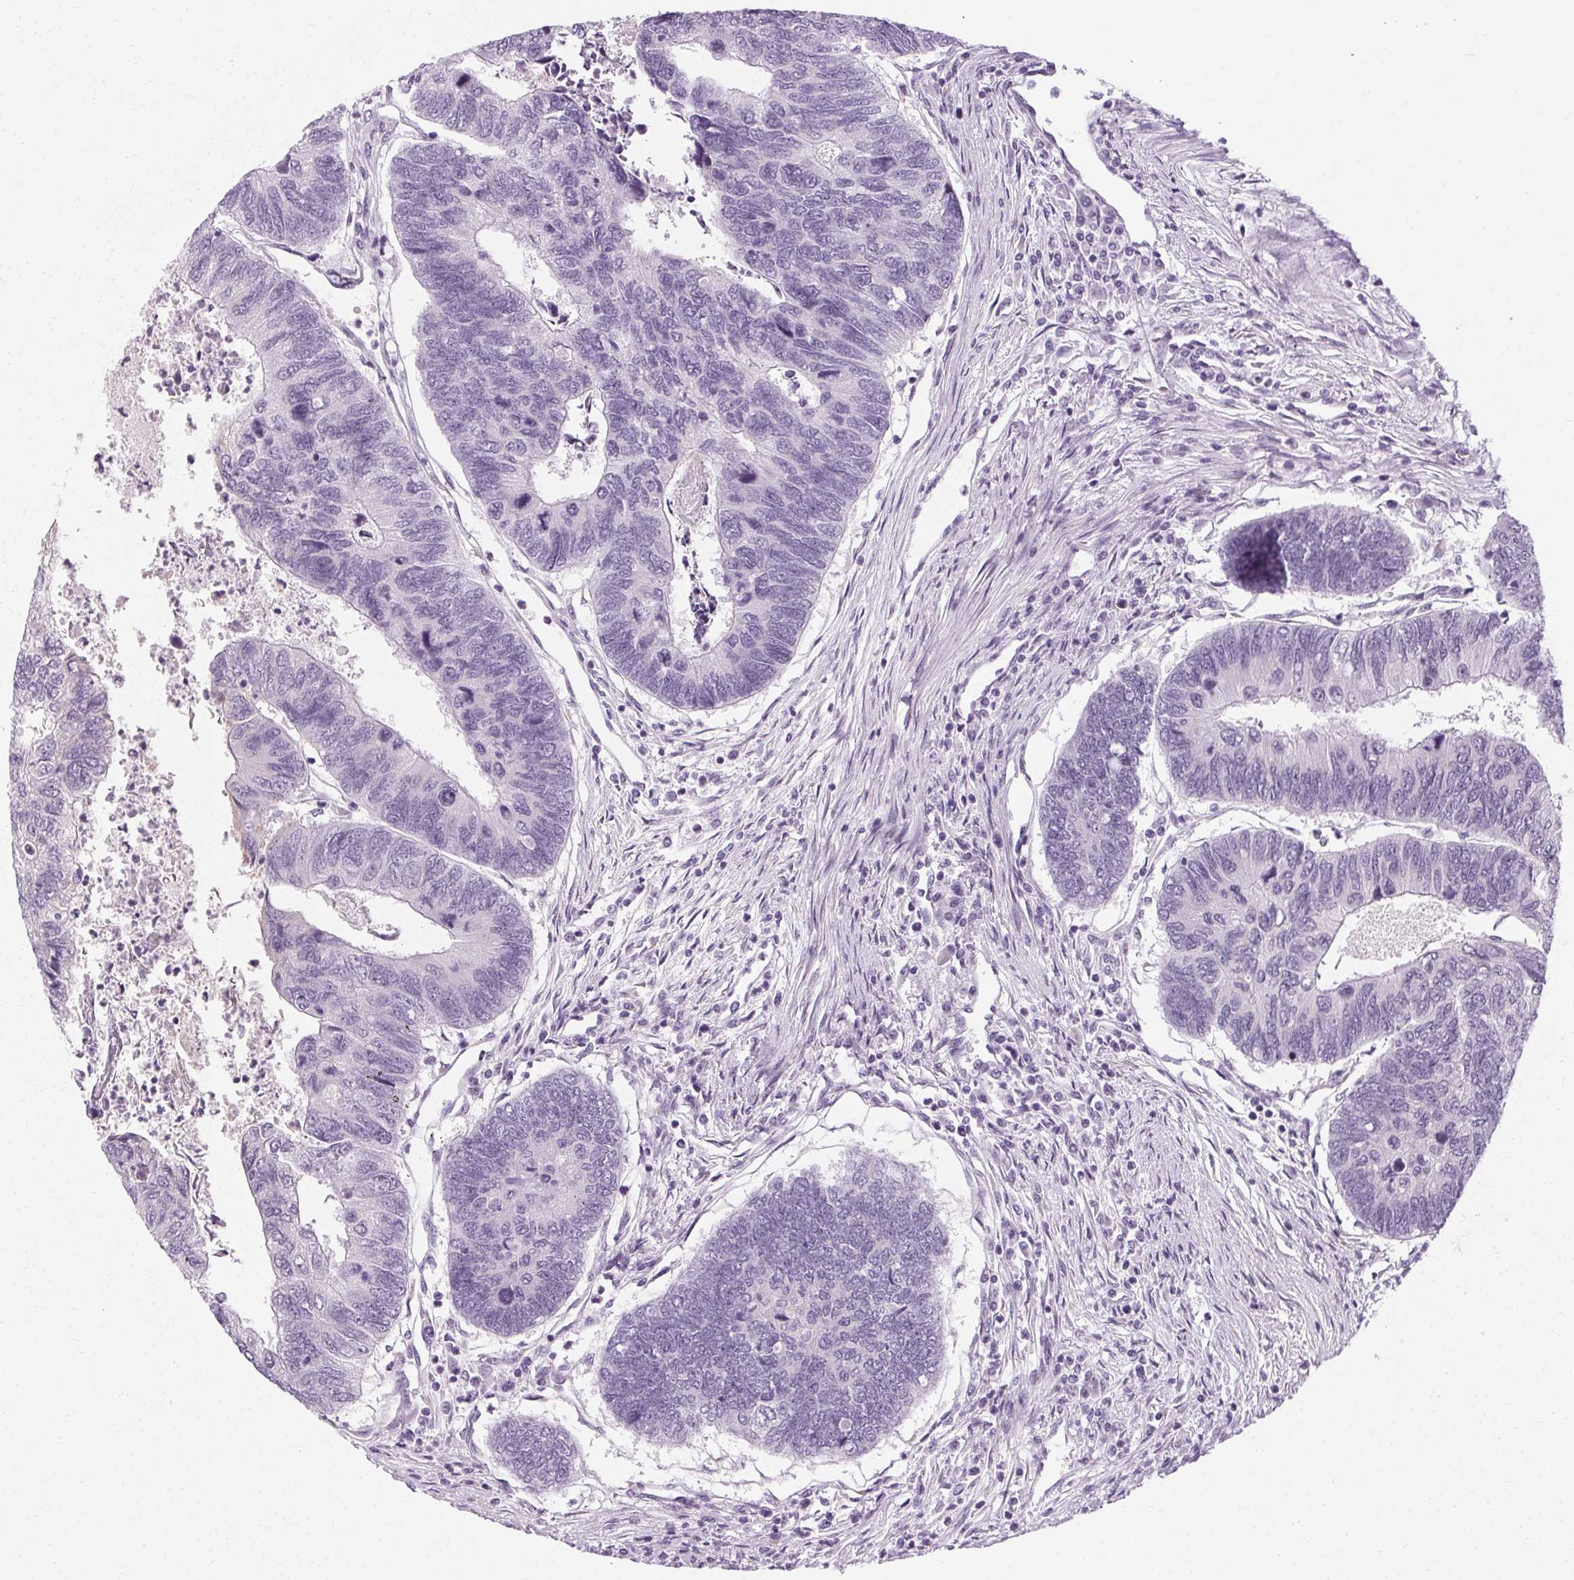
{"staining": {"intensity": "negative", "quantity": "none", "location": "none"}, "tissue": "colorectal cancer", "cell_type": "Tumor cells", "image_type": "cancer", "snomed": [{"axis": "morphology", "description": "Adenocarcinoma, NOS"}, {"axis": "topography", "description": "Colon"}], "caption": "IHC histopathology image of neoplastic tissue: colorectal cancer stained with DAB shows no significant protein staining in tumor cells.", "gene": "POMC", "patient": {"sex": "female", "age": 67}}